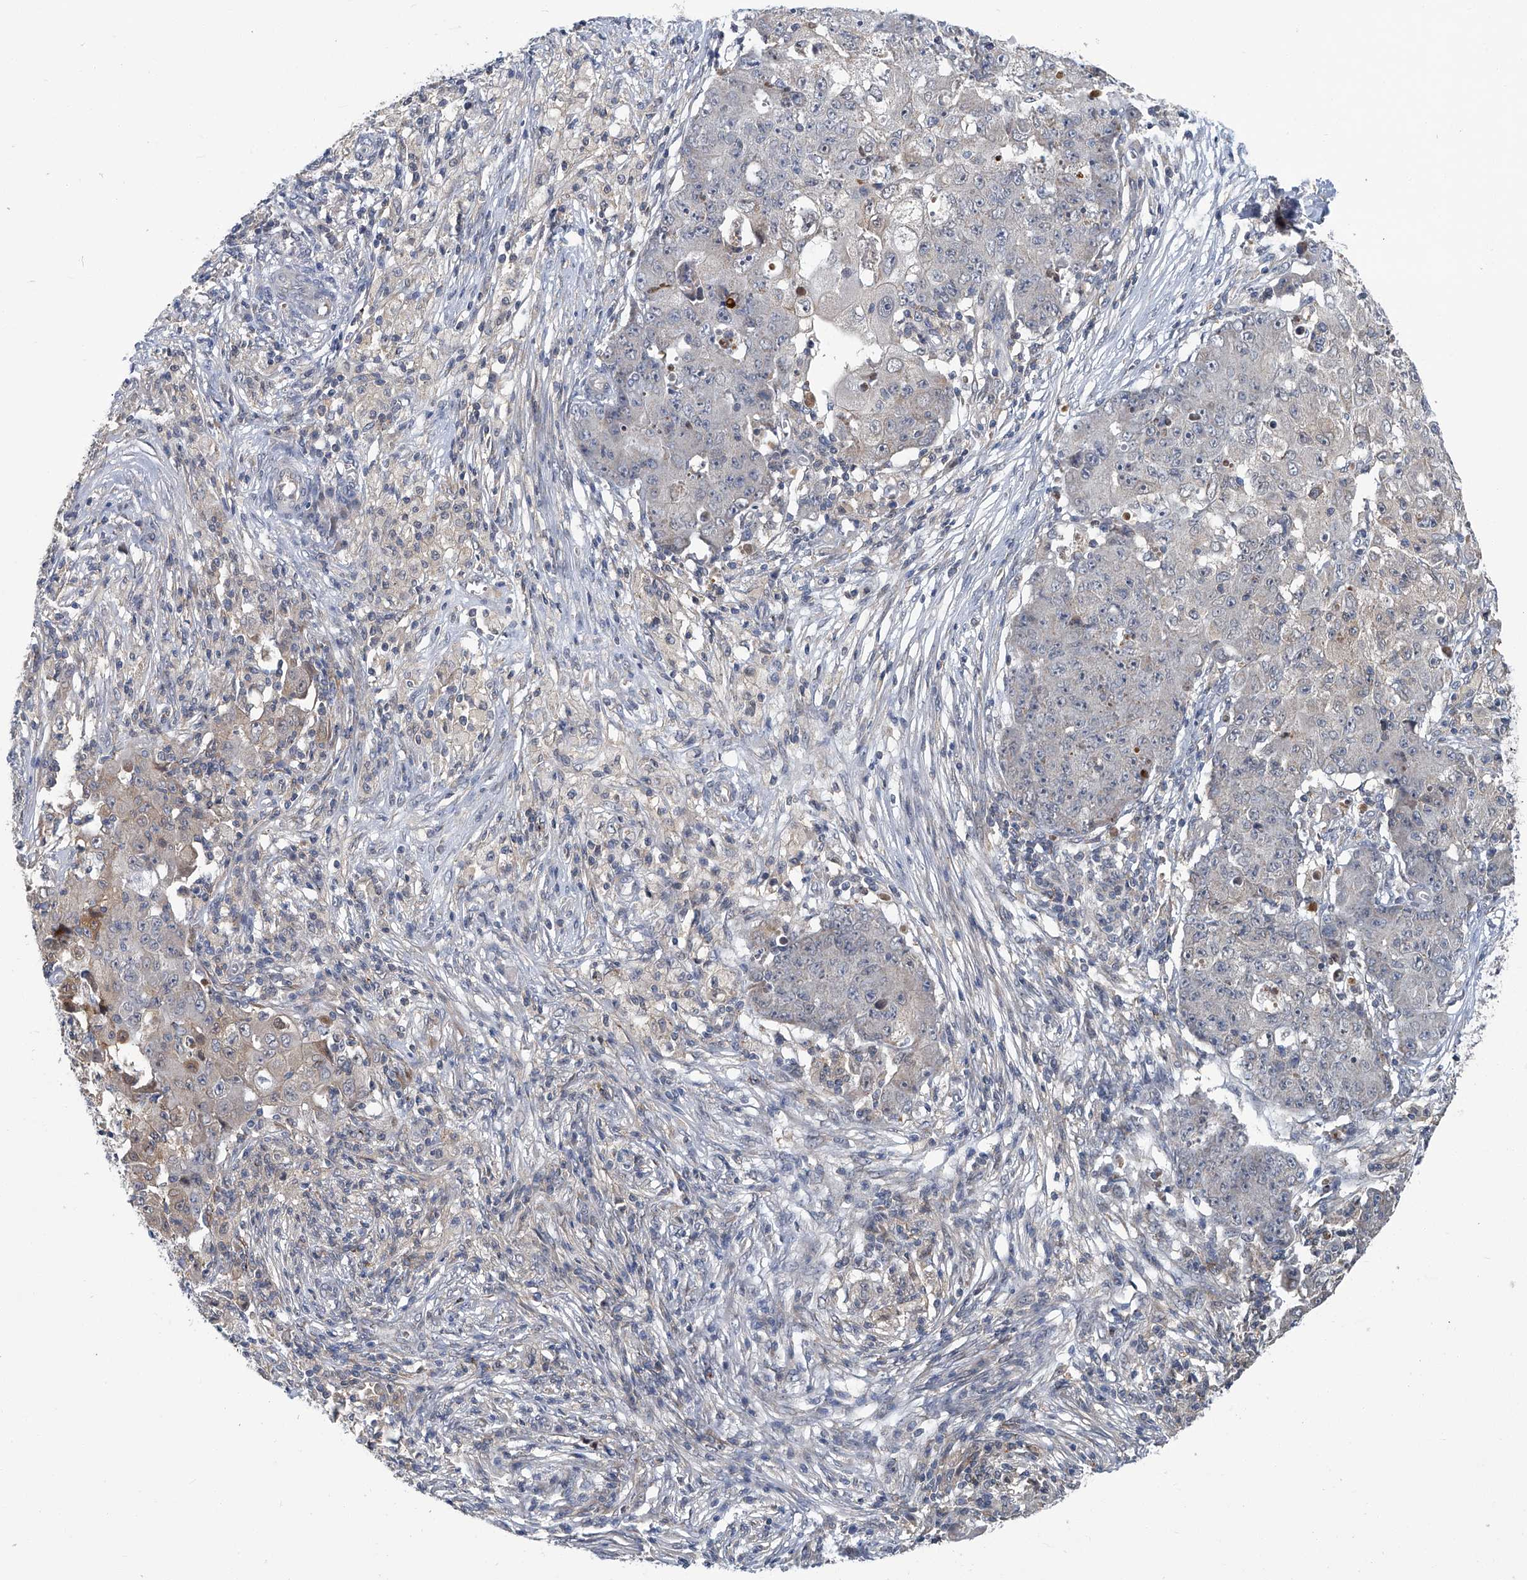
{"staining": {"intensity": "weak", "quantity": "<25%", "location": "cytoplasmic/membranous"}, "tissue": "ovarian cancer", "cell_type": "Tumor cells", "image_type": "cancer", "snomed": [{"axis": "morphology", "description": "Carcinoma, endometroid"}, {"axis": "topography", "description": "Ovary"}], "caption": "Endometroid carcinoma (ovarian) was stained to show a protein in brown. There is no significant positivity in tumor cells. (DAB IHC, high magnification).", "gene": "AKNAD1", "patient": {"sex": "female", "age": 42}}